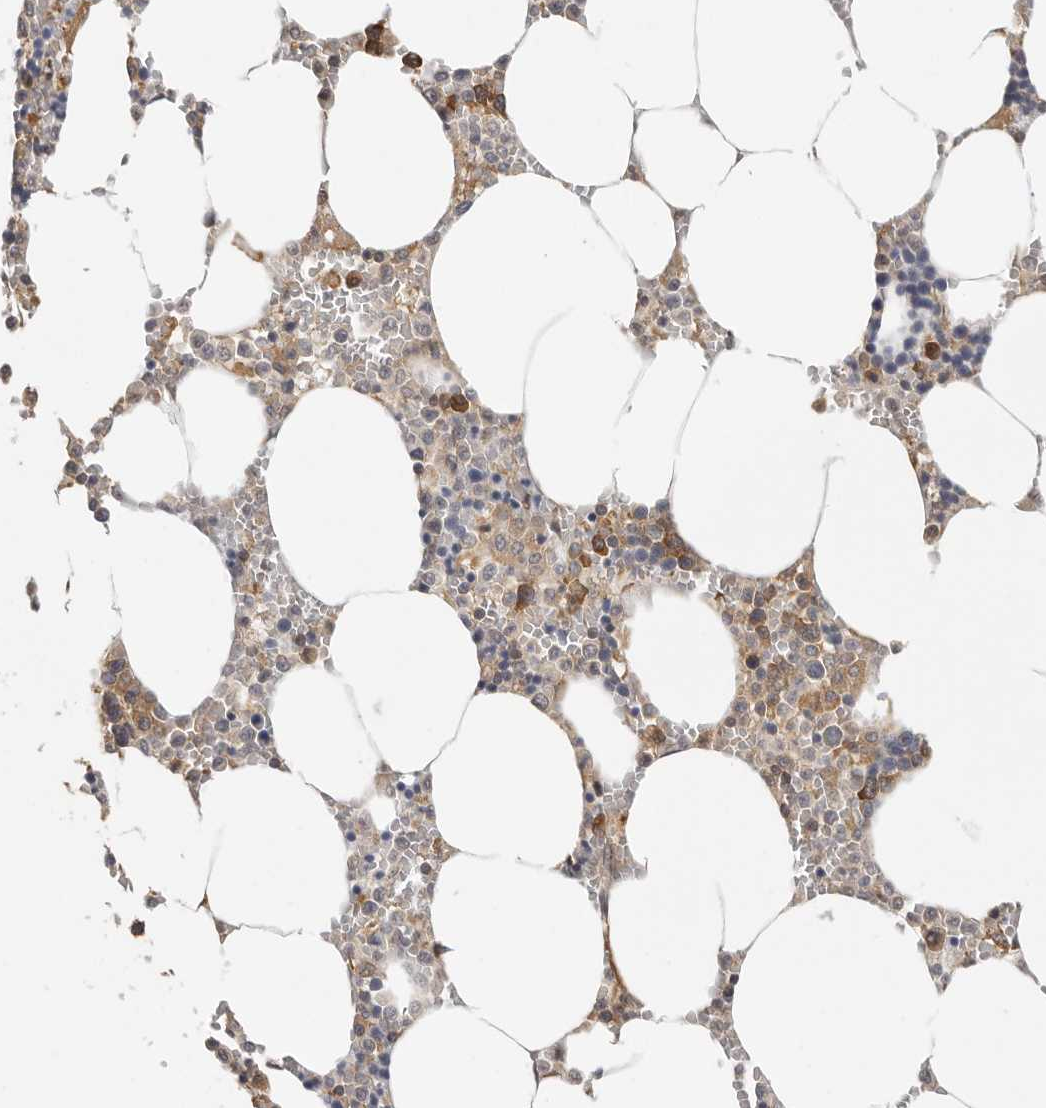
{"staining": {"intensity": "moderate", "quantity": "25%-75%", "location": "cytoplasmic/membranous"}, "tissue": "bone marrow", "cell_type": "Hematopoietic cells", "image_type": "normal", "snomed": [{"axis": "morphology", "description": "Normal tissue, NOS"}, {"axis": "topography", "description": "Bone marrow"}], "caption": "Protein analysis of unremarkable bone marrow exhibits moderate cytoplasmic/membranous staining in about 25%-75% of hematopoietic cells. (brown staining indicates protein expression, while blue staining denotes nuclei).", "gene": "CCT8", "patient": {"sex": "male", "age": 70}}